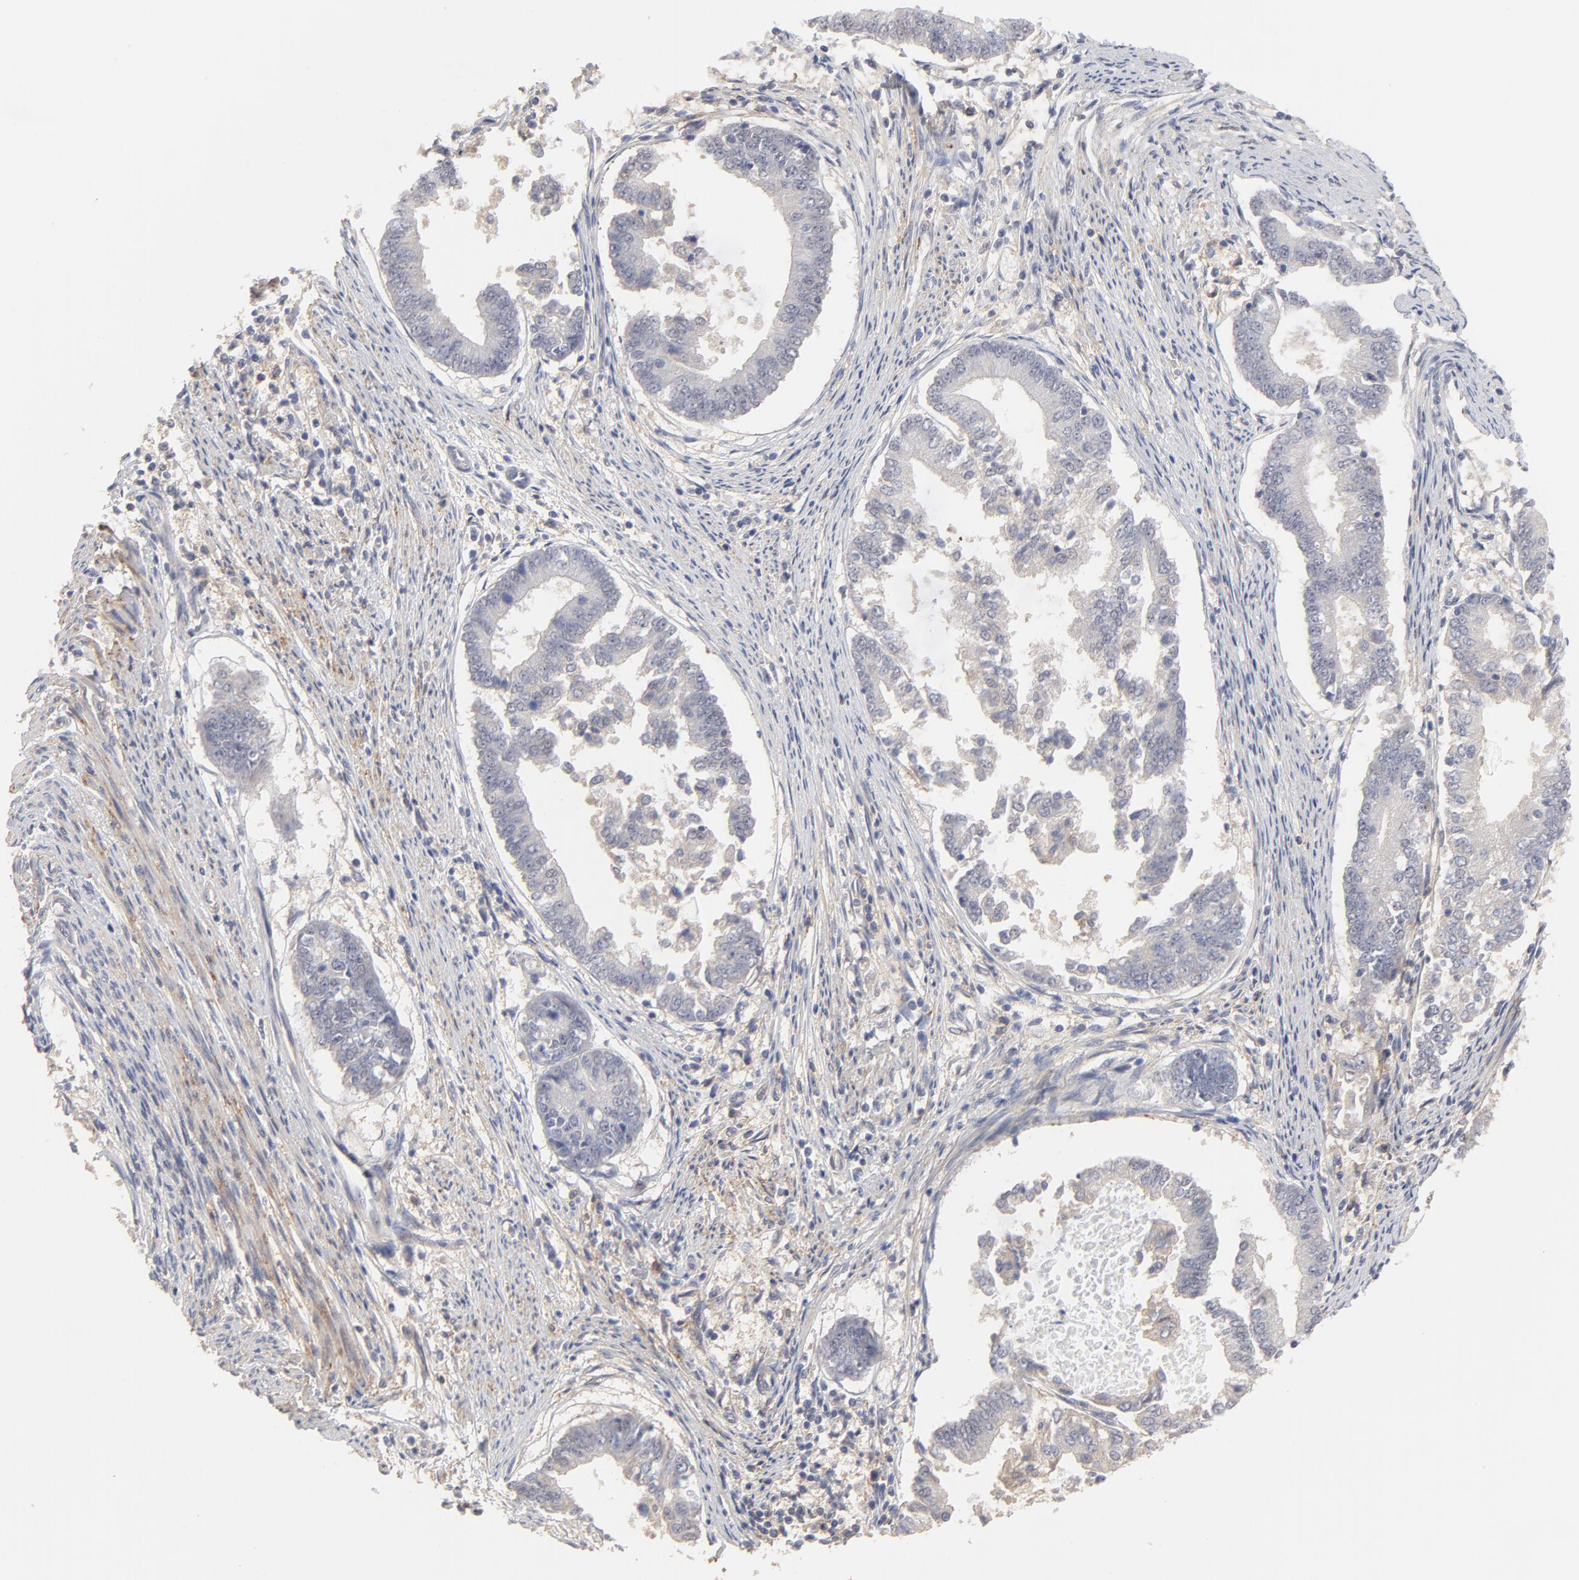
{"staining": {"intensity": "weak", "quantity": "25%-75%", "location": "cytoplasmic/membranous"}, "tissue": "endometrial cancer", "cell_type": "Tumor cells", "image_type": "cancer", "snomed": [{"axis": "morphology", "description": "Adenocarcinoma, NOS"}, {"axis": "topography", "description": "Endometrium"}], "caption": "High-magnification brightfield microscopy of endometrial adenocarcinoma stained with DAB (brown) and counterstained with hematoxylin (blue). tumor cells exhibit weak cytoplasmic/membranous positivity is identified in about25%-75% of cells.", "gene": "SLC16A1", "patient": {"sex": "female", "age": 63}}